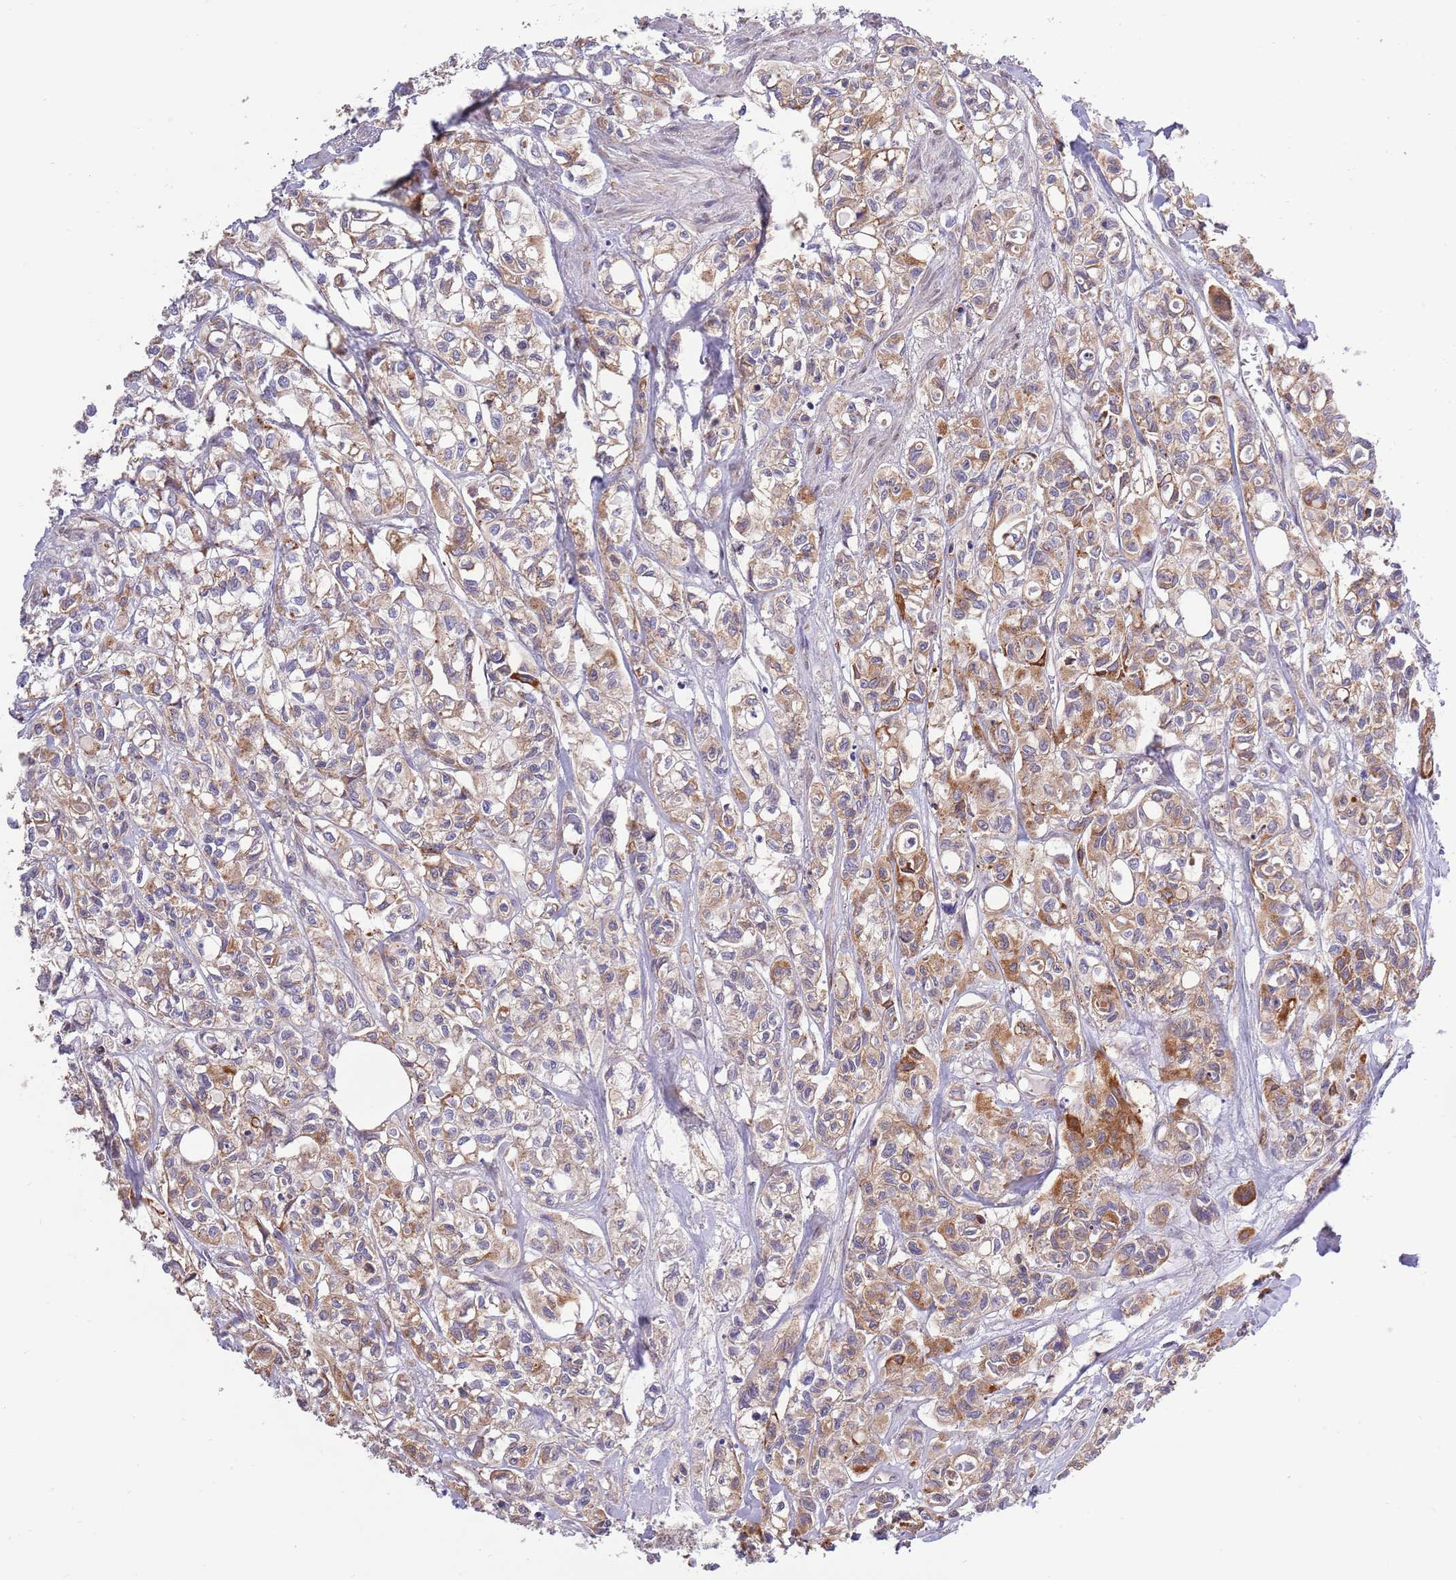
{"staining": {"intensity": "moderate", "quantity": ">75%", "location": "cytoplasmic/membranous"}, "tissue": "urothelial cancer", "cell_type": "Tumor cells", "image_type": "cancer", "snomed": [{"axis": "morphology", "description": "Urothelial carcinoma, High grade"}, {"axis": "topography", "description": "Urinary bladder"}], "caption": "Protein analysis of urothelial cancer tissue demonstrates moderate cytoplasmic/membranous positivity in about >75% of tumor cells.", "gene": "ARL2BP", "patient": {"sex": "male", "age": 67}}